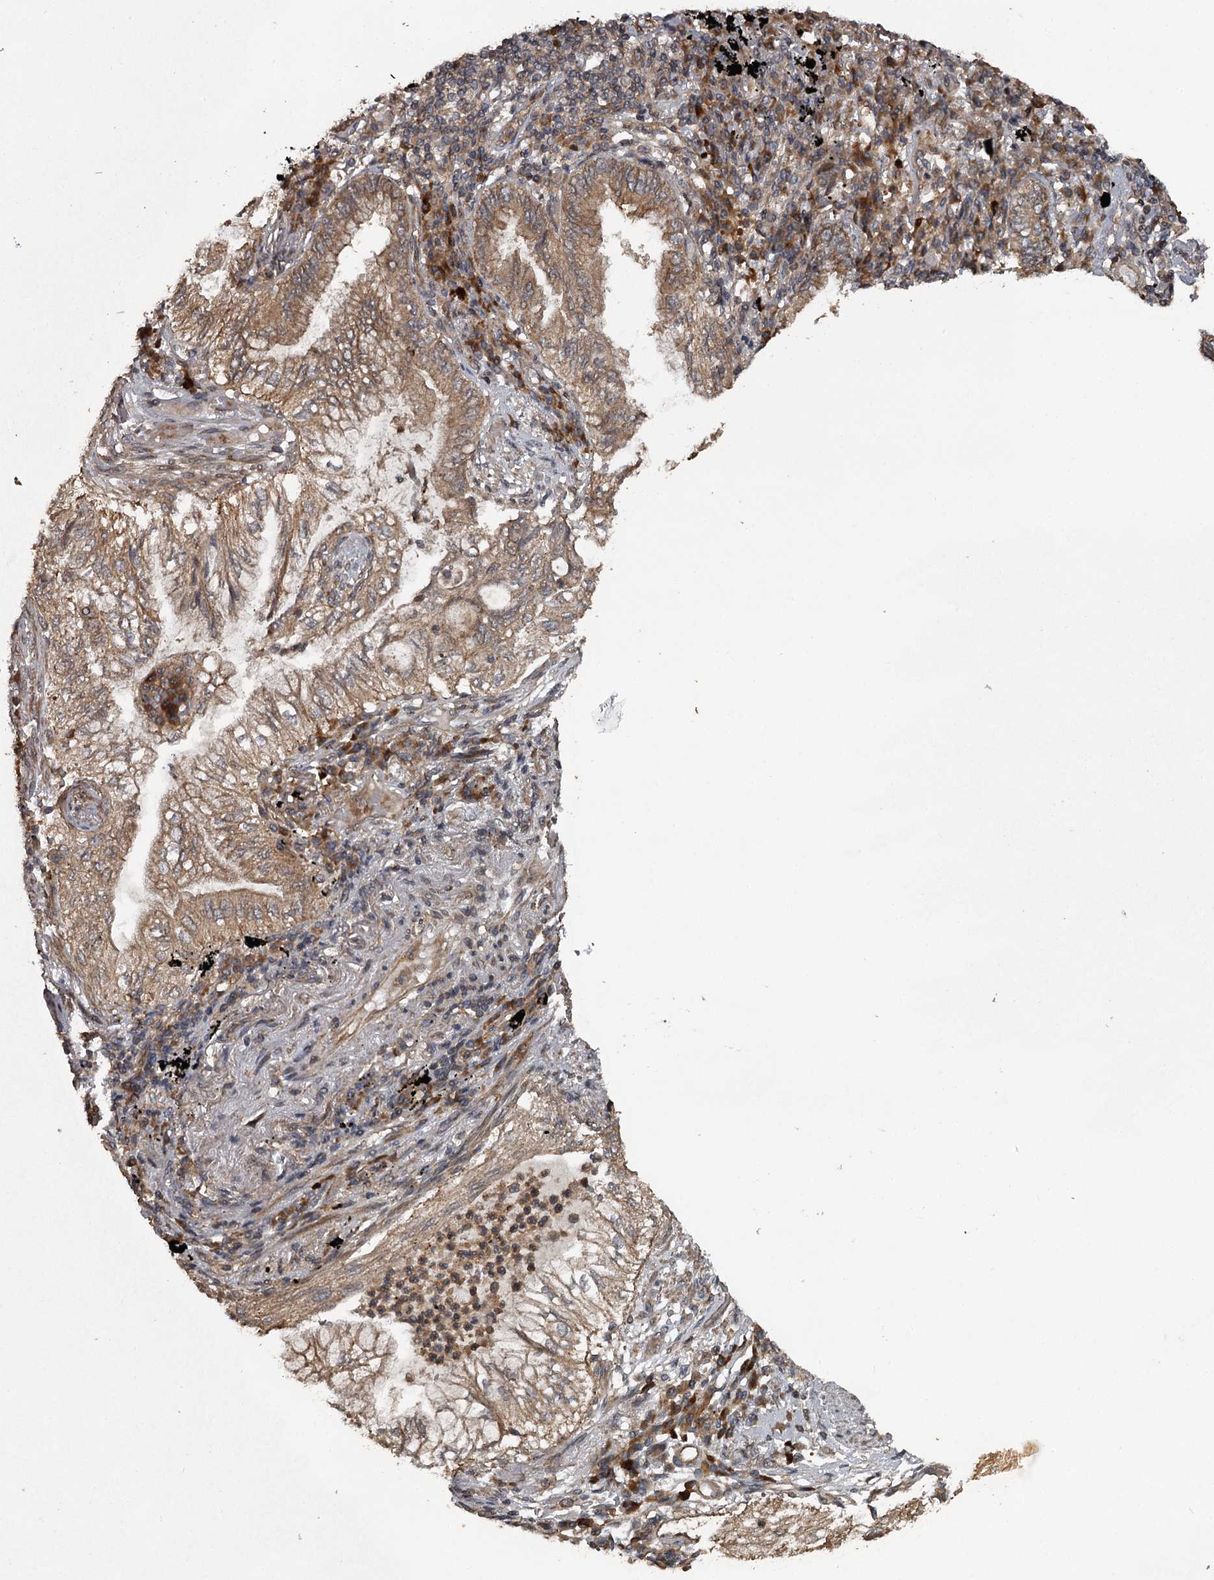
{"staining": {"intensity": "moderate", "quantity": ">75%", "location": "cytoplasmic/membranous"}, "tissue": "lung cancer", "cell_type": "Tumor cells", "image_type": "cancer", "snomed": [{"axis": "morphology", "description": "Adenocarcinoma, NOS"}, {"axis": "topography", "description": "Lung"}], "caption": "This is an image of IHC staining of adenocarcinoma (lung), which shows moderate staining in the cytoplasmic/membranous of tumor cells.", "gene": "RAB21", "patient": {"sex": "female", "age": 70}}